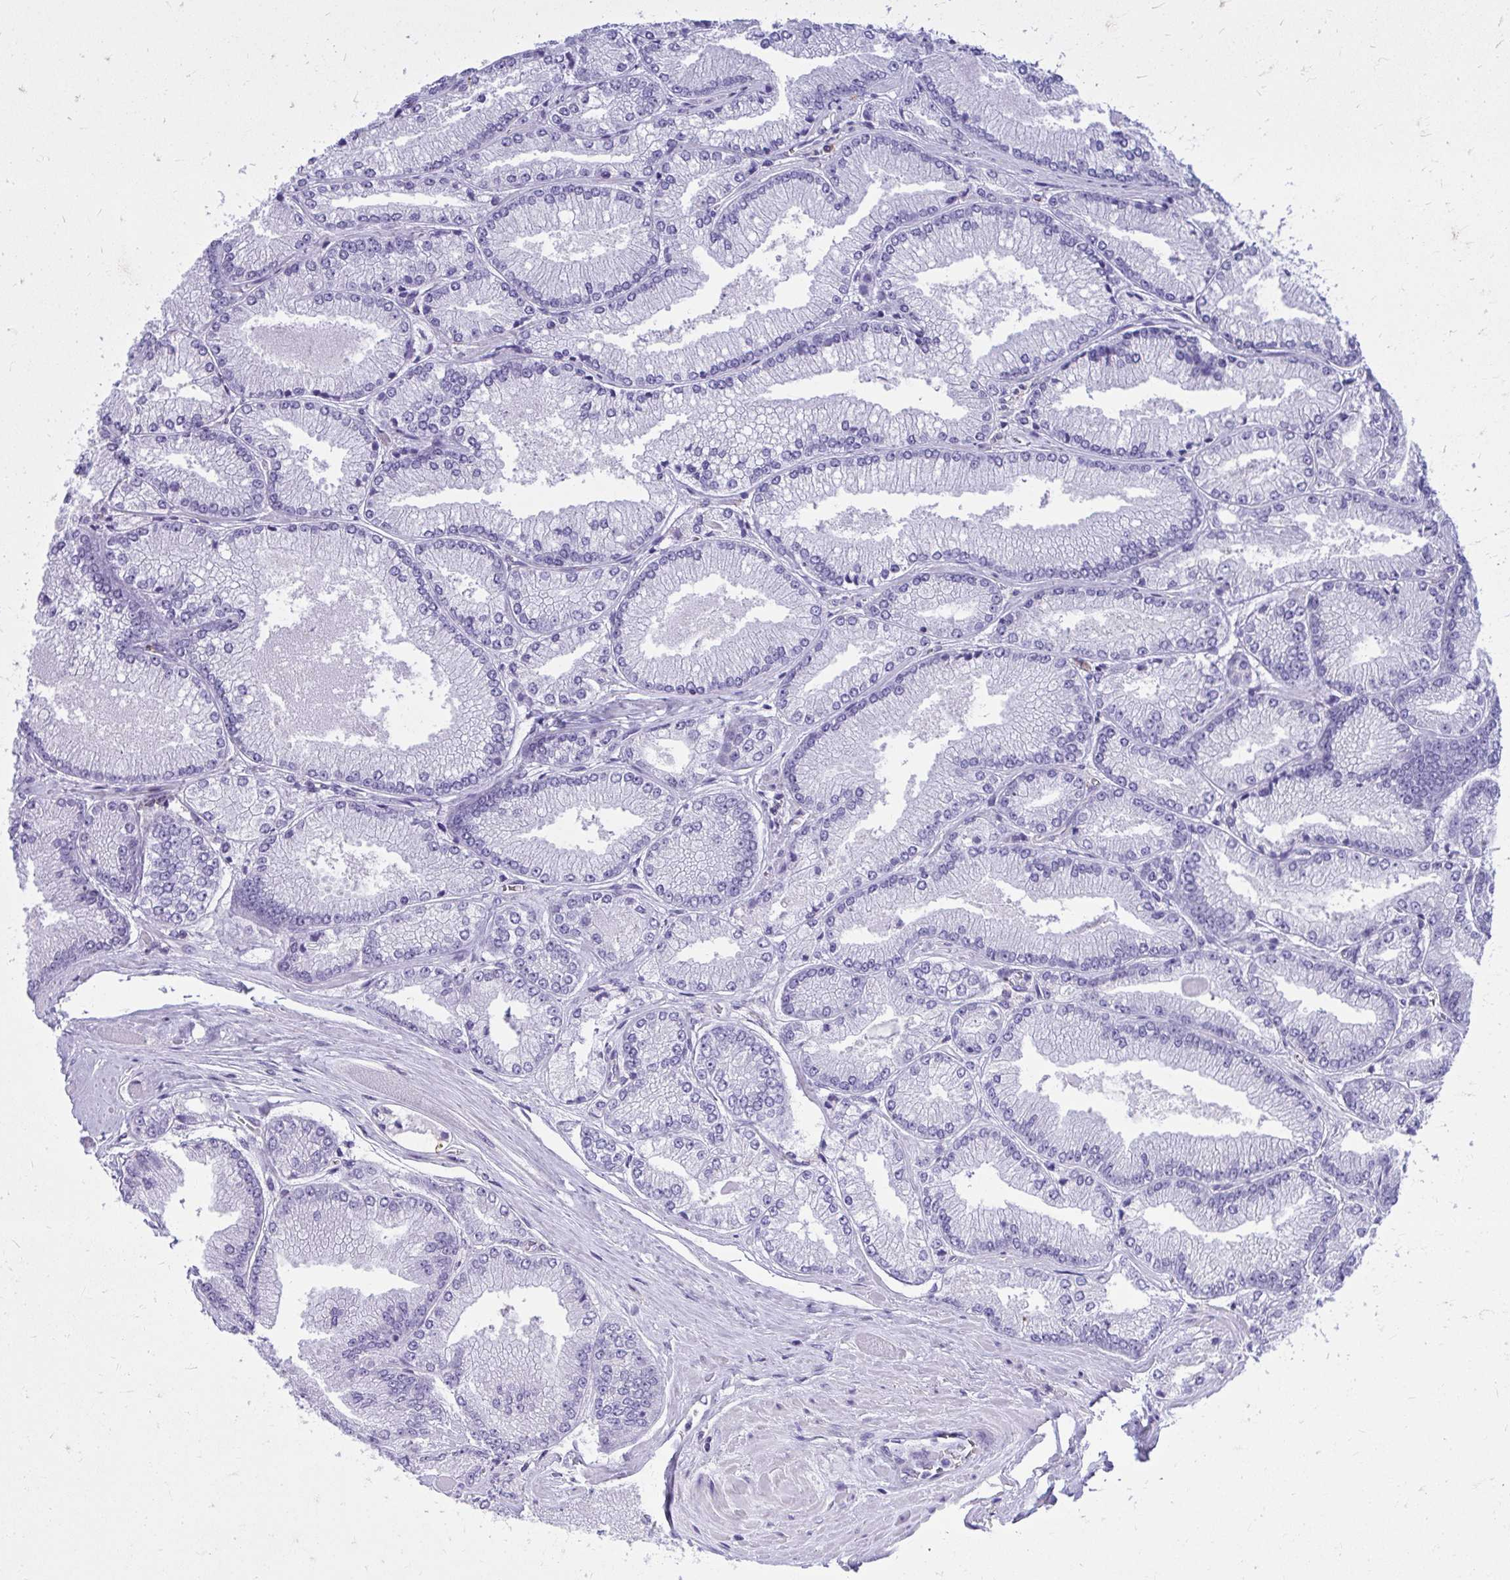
{"staining": {"intensity": "negative", "quantity": "none", "location": "none"}, "tissue": "prostate cancer", "cell_type": "Tumor cells", "image_type": "cancer", "snomed": [{"axis": "morphology", "description": "Adenocarcinoma, Low grade"}, {"axis": "topography", "description": "Prostate"}], "caption": "Tumor cells are negative for protein expression in human prostate adenocarcinoma (low-grade).", "gene": "GPRIN3", "patient": {"sex": "male", "age": 67}}